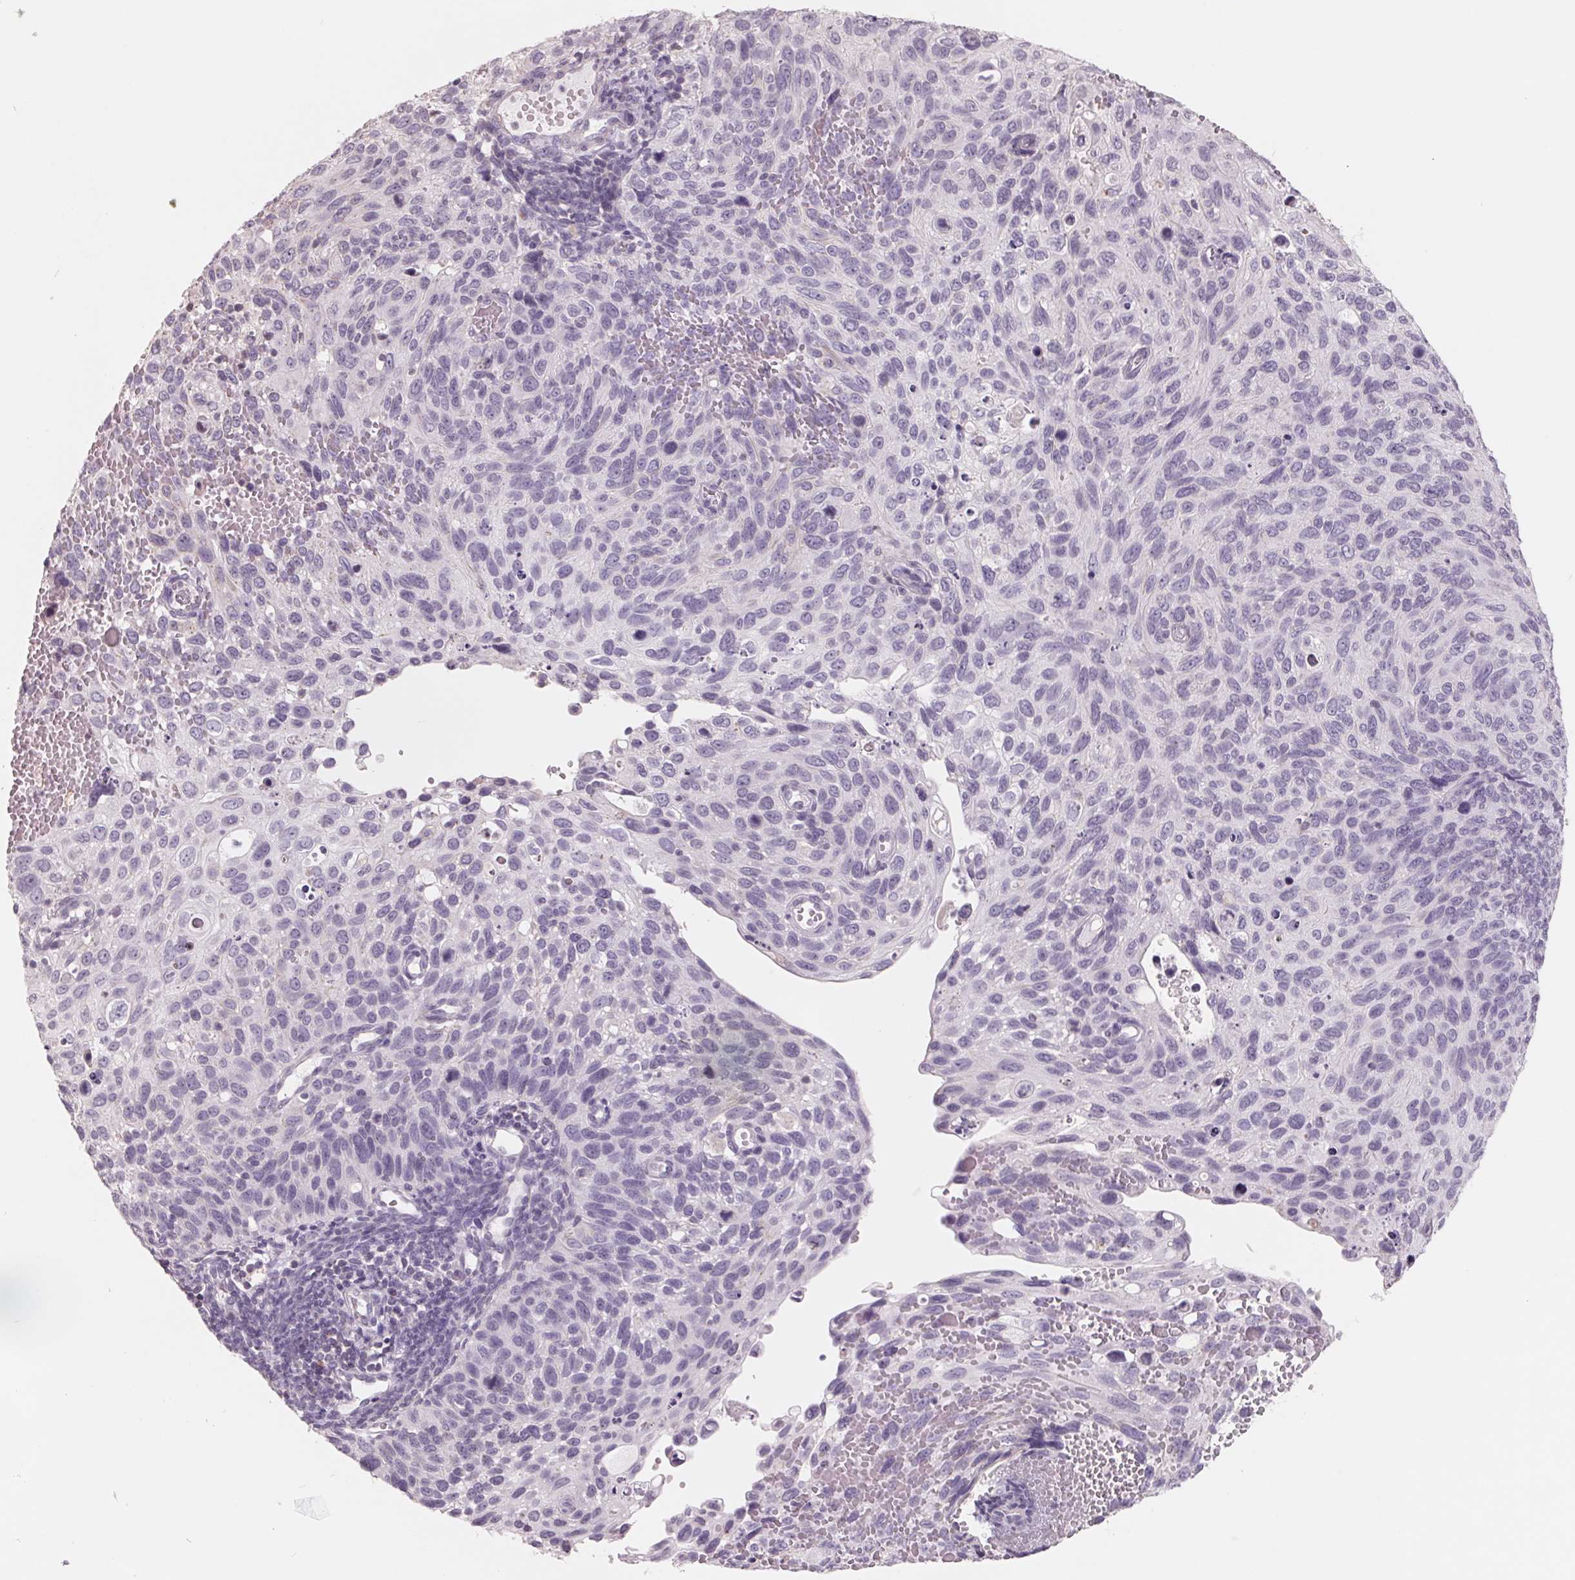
{"staining": {"intensity": "negative", "quantity": "none", "location": "none"}, "tissue": "cervical cancer", "cell_type": "Tumor cells", "image_type": "cancer", "snomed": [{"axis": "morphology", "description": "Squamous cell carcinoma, NOS"}, {"axis": "topography", "description": "Cervix"}], "caption": "This is a histopathology image of immunohistochemistry staining of cervical squamous cell carcinoma, which shows no positivity in tumor cells.", "gene": "FTCD", "patient": {"sex": "female", "age": 70}}